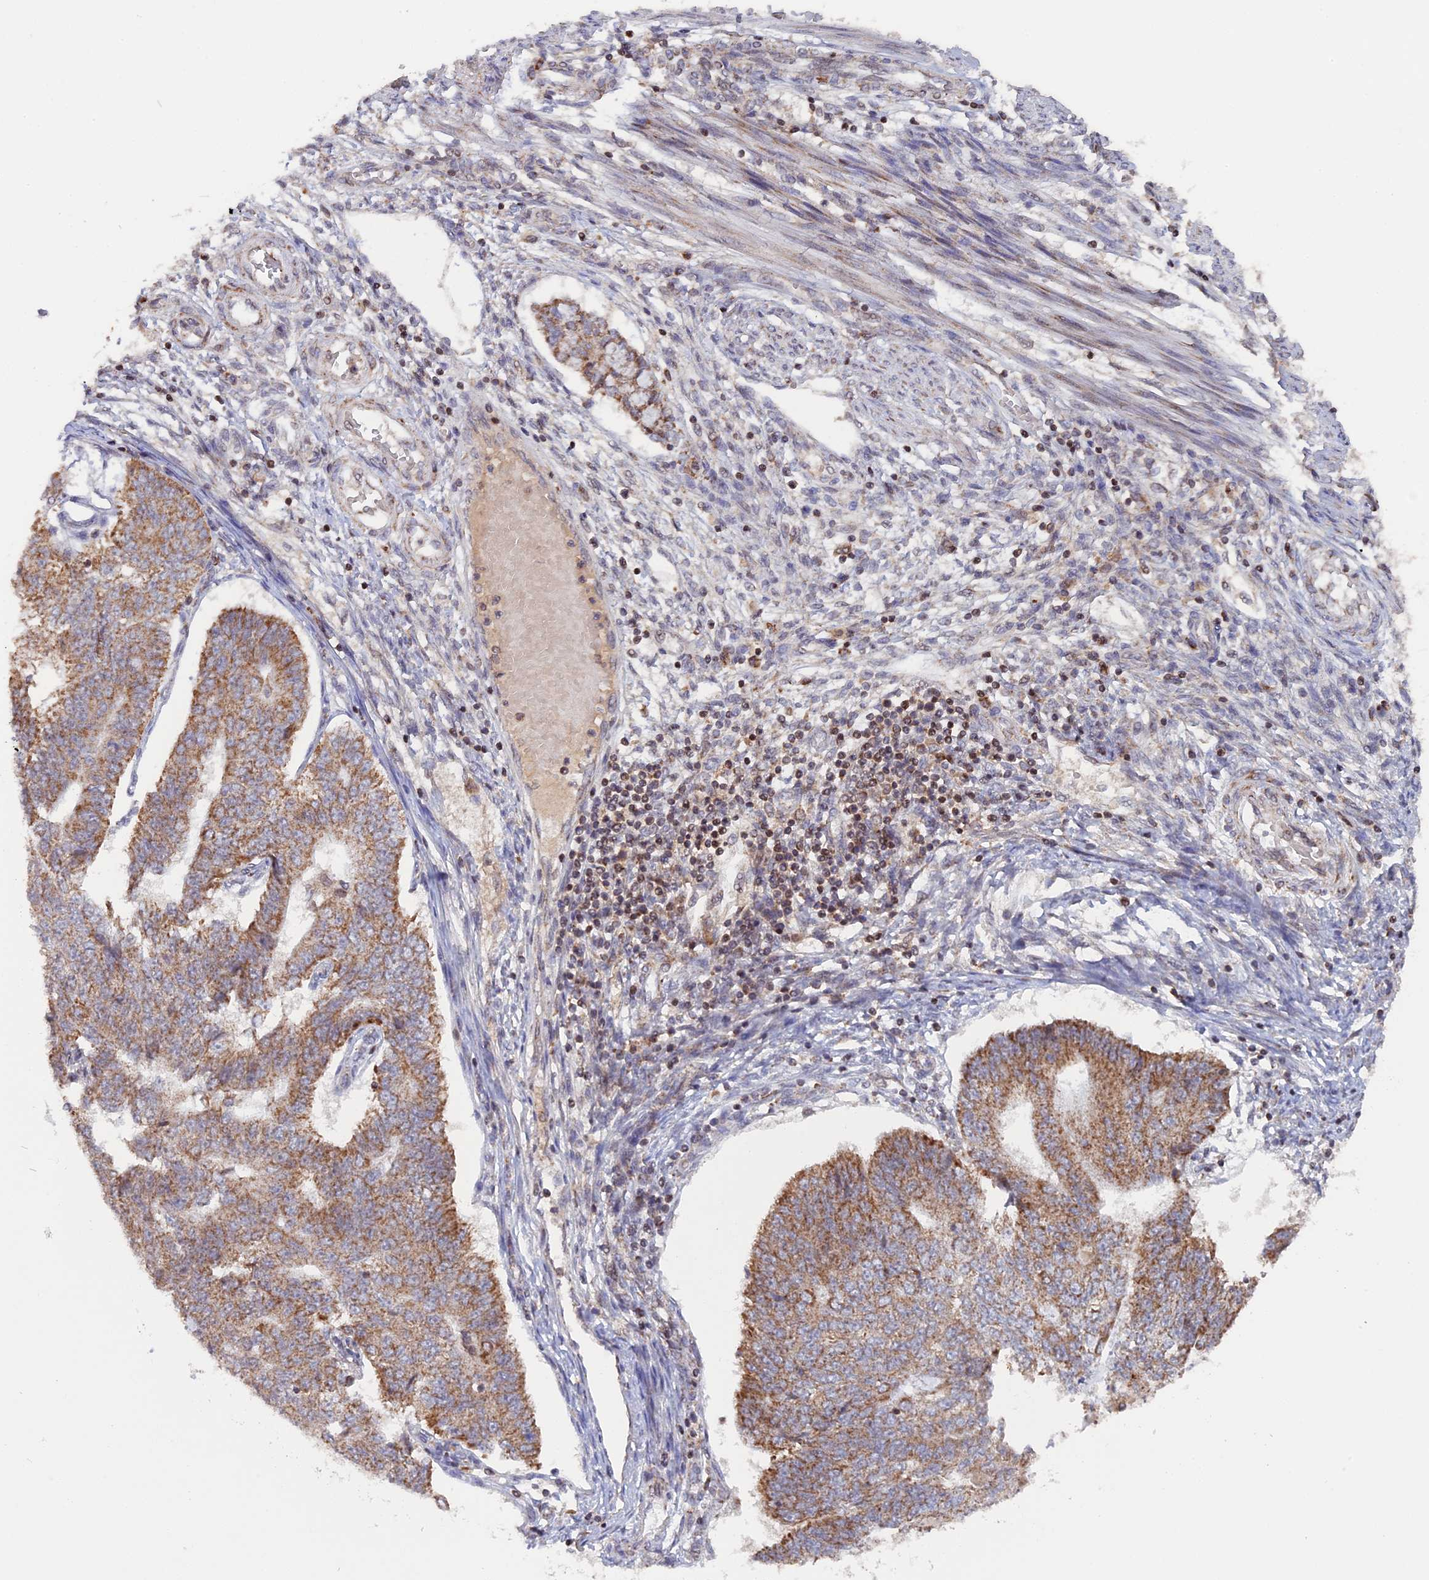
{"staining": {"intensity": "weak", "quantity": ">75%", "location": "cytoplasmic/membranous"}, "tissue": "endometrial cancer", "cell_type": "Tumor cells", "image_type": "cancer", "snomed": [{"axis": "morphology", "description": "Adenocarcinoma, NOS"}, {"axis": "topography", "description": "Endometrium"}], "caption": "Endometrial adenocarcinoma was stained to show a protein in brown. There is low levels of weak cytoplasmic/membranous expression in about >75% of tumor cells. (brown staining indicates protein expression, while blue staining denotes nuclei).", "gene": "MPV17L", "patient": {"sex": "female", "age": 32}}